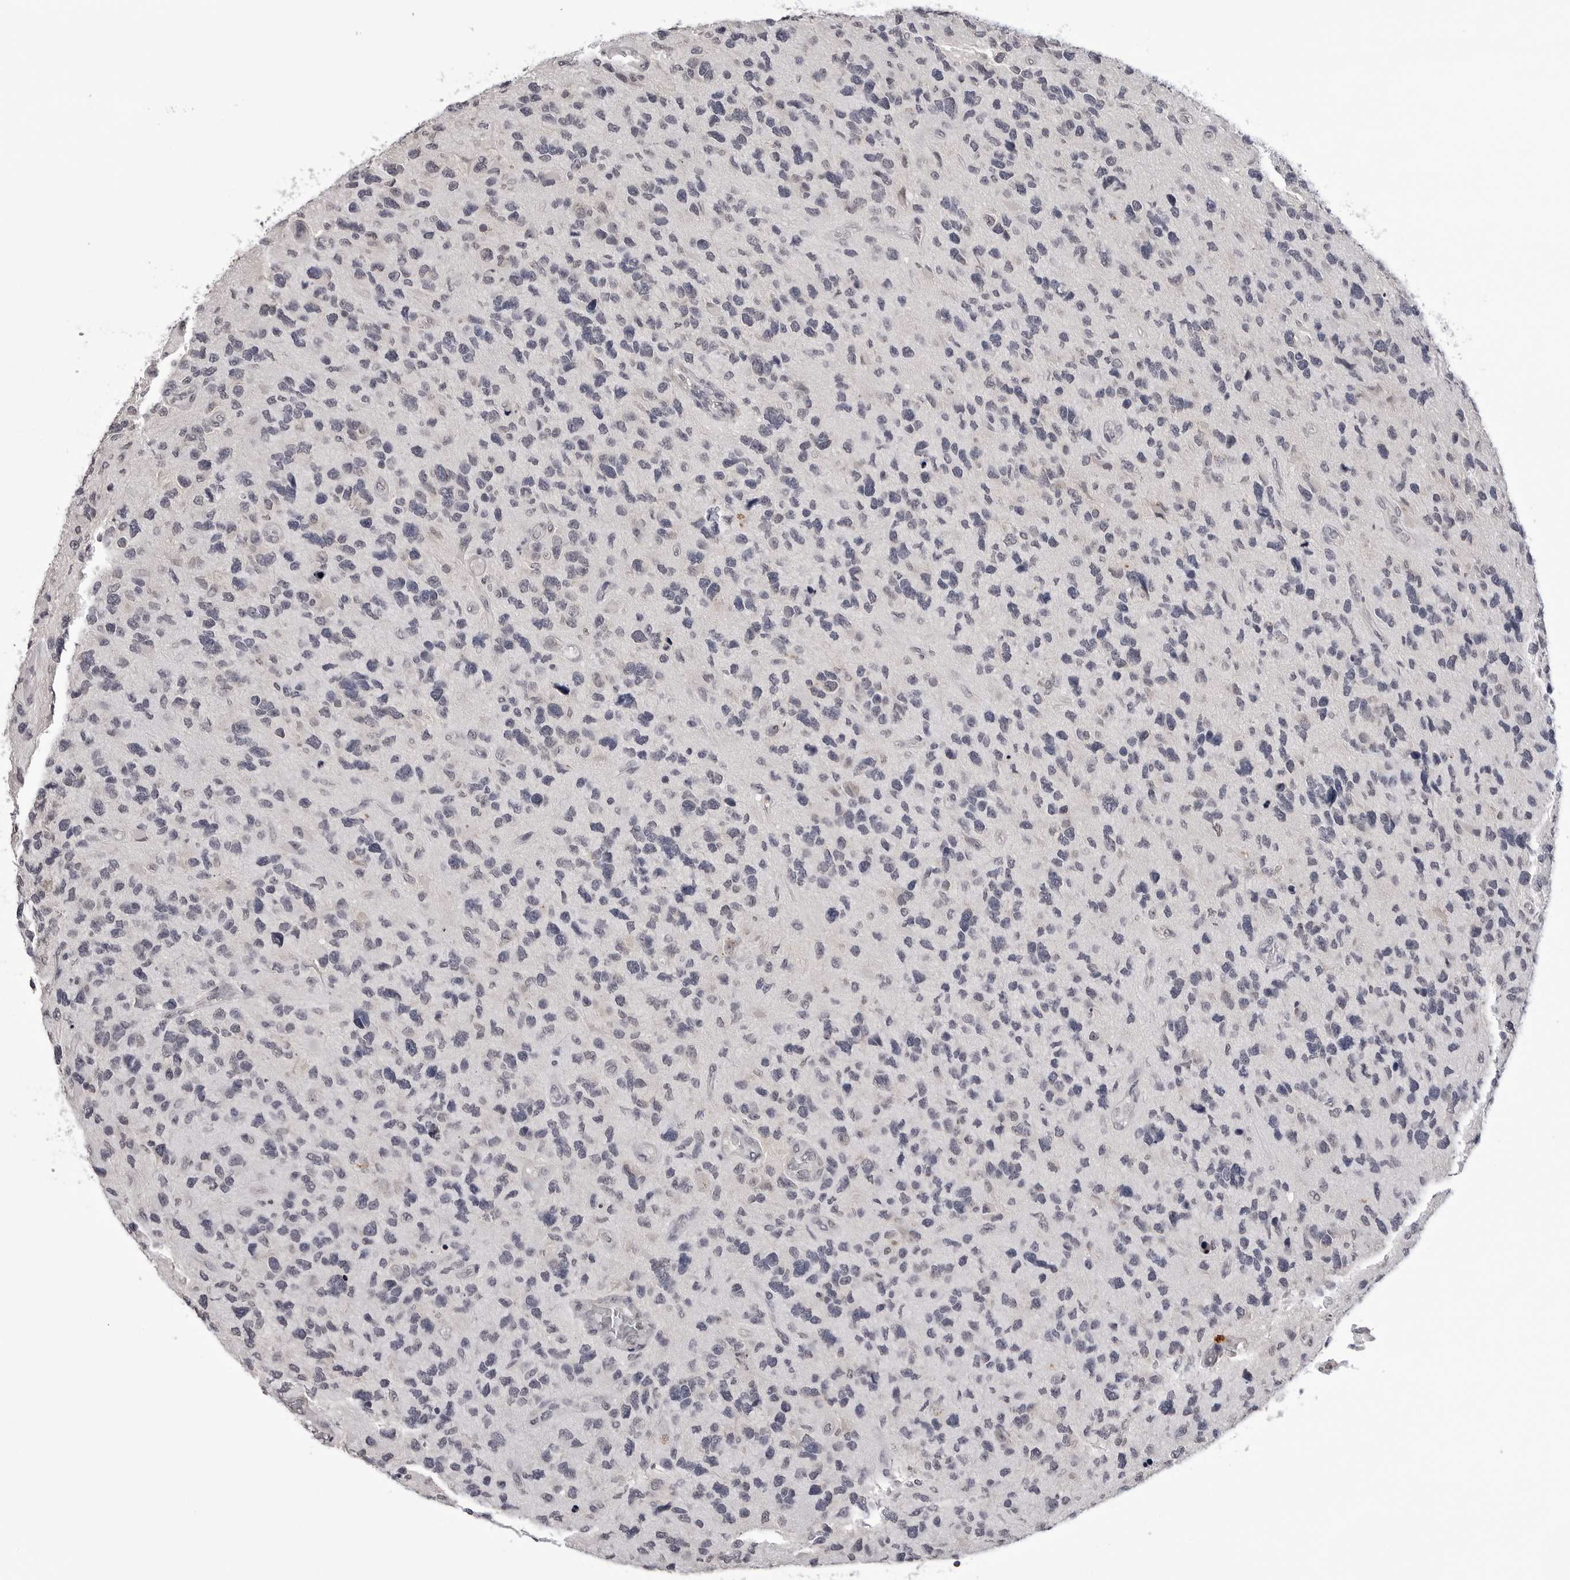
{"staining": {"intensity": "negative", "quantity": "none", "location": "none"}, "tissue": "glioma", "cell_type": "Tumor cells", "image_type": "cancer", "snomed": [{"axis": "morphology", "description": "Glioma, malignant, High grade"}, {"axis": "topography", "description": "Brain"}], "caption": "There is no significant staining in tumor cells of malignant high-grade glioma.", "gene": "CDK20", "patient": {"sex": "female", "age": 58}}